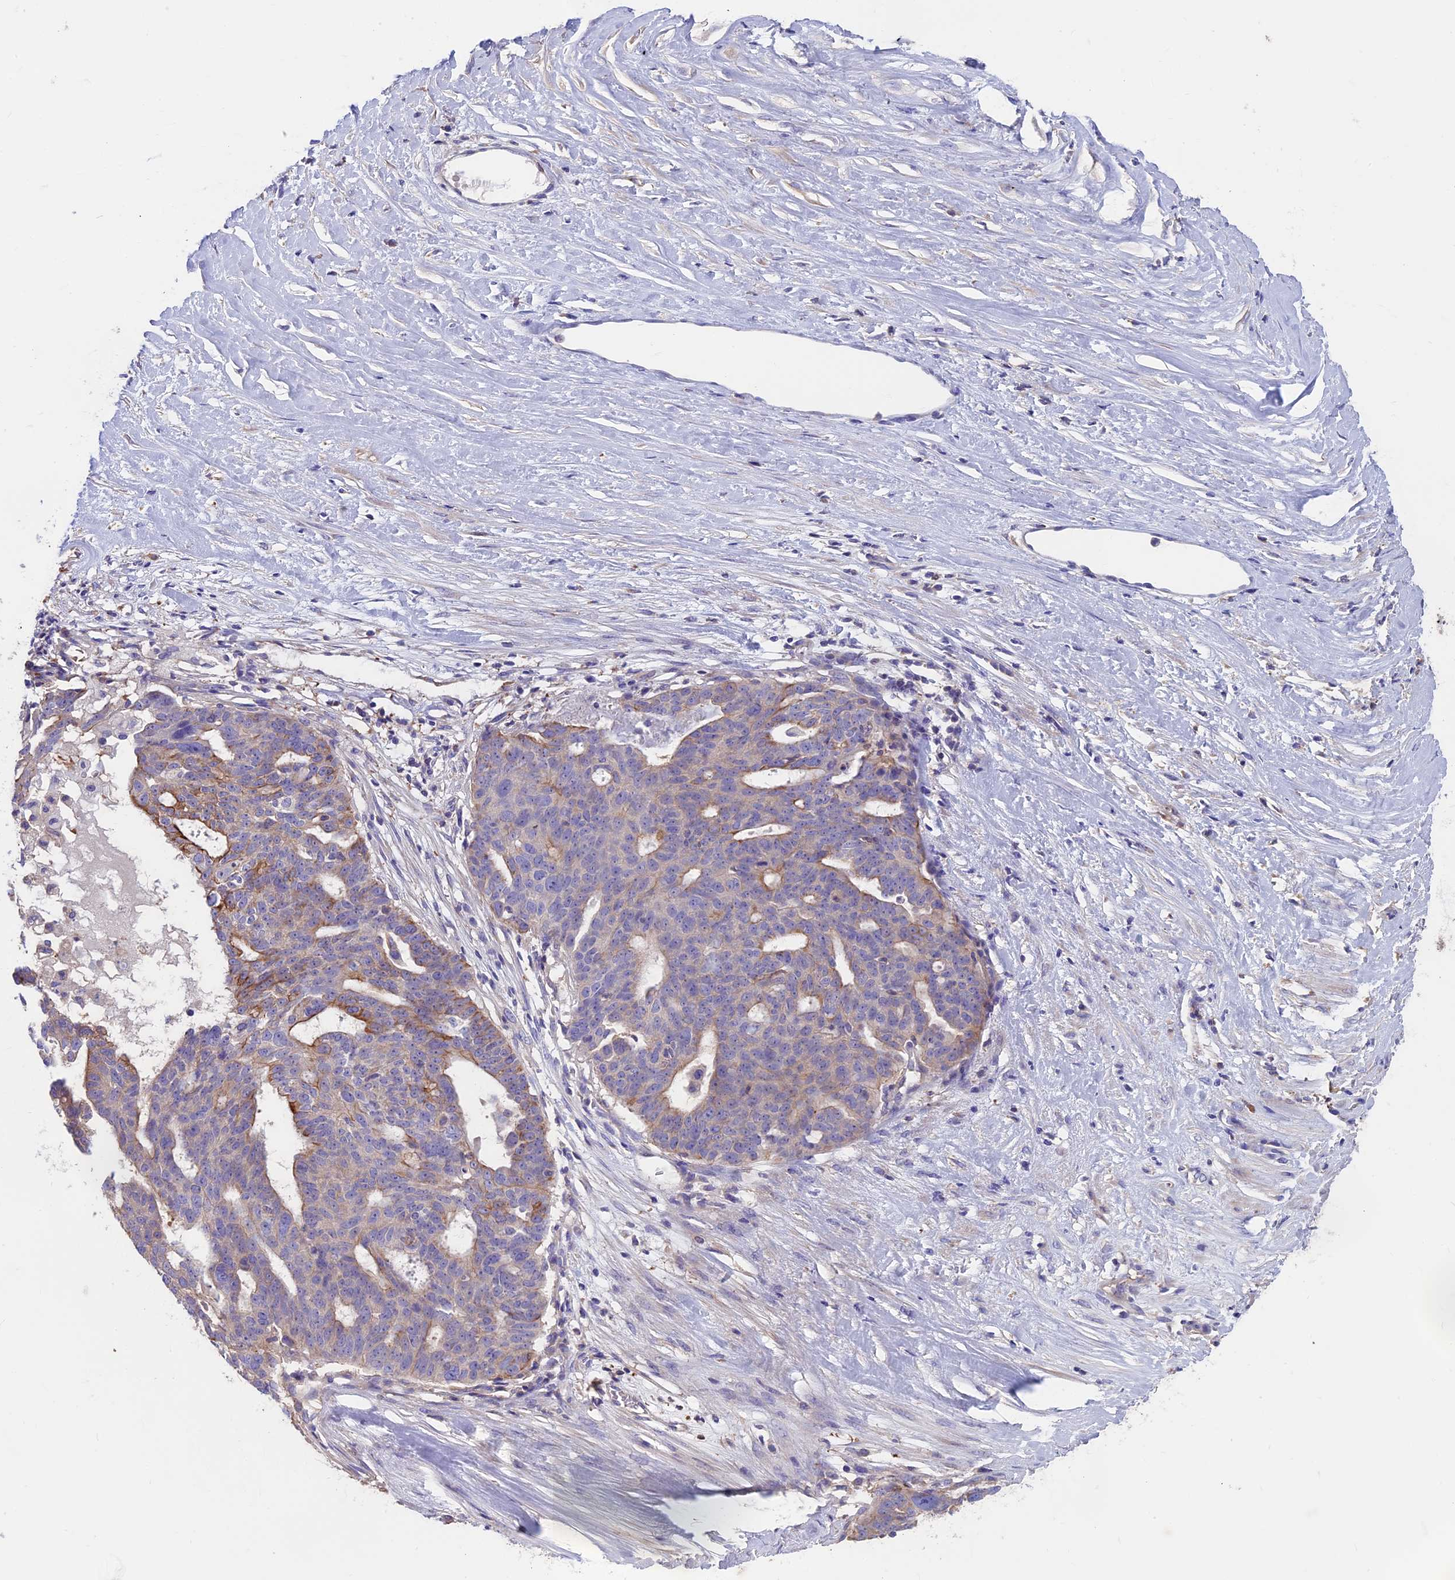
{"staining": {"intensity": "strong", "quantity": "<25%", "location": "cytoplasmic/membranous"}, "tissue": "ovarian cancer", "cell_type": "Tumor cells", "image_type": "cancer", "snomed": [{"axis": "morphology", "description": "Cystadenocarcinoma, serous, NOS"}, {"axis": "topography", "description": "Ovary"}], "caption": "Ovarian cancer (serous cystadenocarcinoma) stained with a brown dye demonstrates strong cytoplasmic/membranous positive expression in about <25% of tumor cells.", "gene": "CDAN1", "patient": {"sex": "female", "age": 59}}